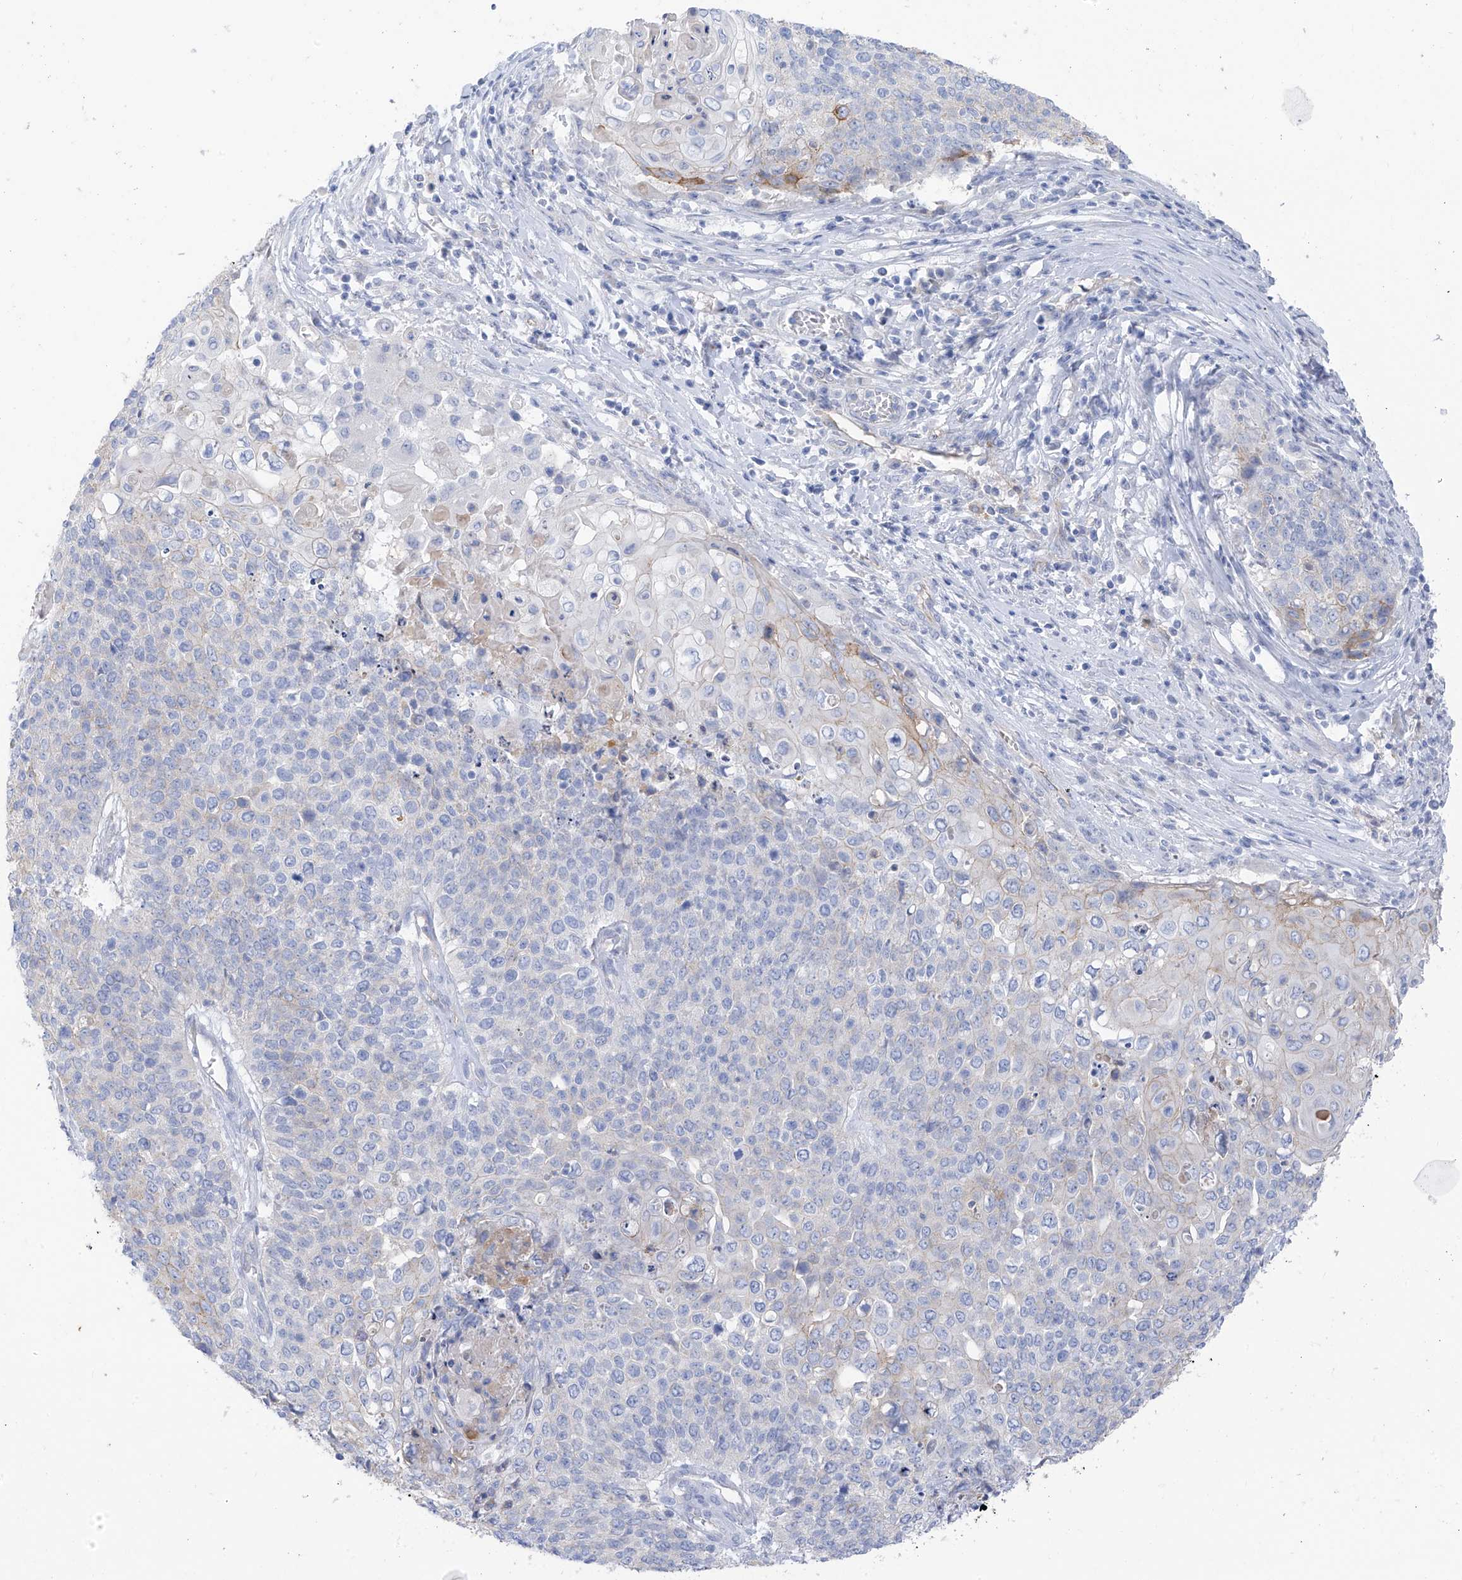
{"staining": {"intensity": "strong", "quantity": "<25%", "location": "cytoplasmic/membranous"}, "tissue": "cervical cancer", "cell_type": "Tumor cells", "image_type": "cancer", "snomed": [{"axis": "morphology", "description": "Squamous cell carcinoma, NOS"}, {"axis": "topography", "description": "Cervix"}], "caption": "IHC histopathology image of neoplastic tissue: cervical squamous cell carcinoma stained using IHC shows medium levels of strong protein expression localized specifically in the cytoplasmic/membranous of tumor cells, appearing as a cytoplasmic/membranous brown color.", "gene": "ITGA9", "patient": {"sex": "female", "age": 39}}